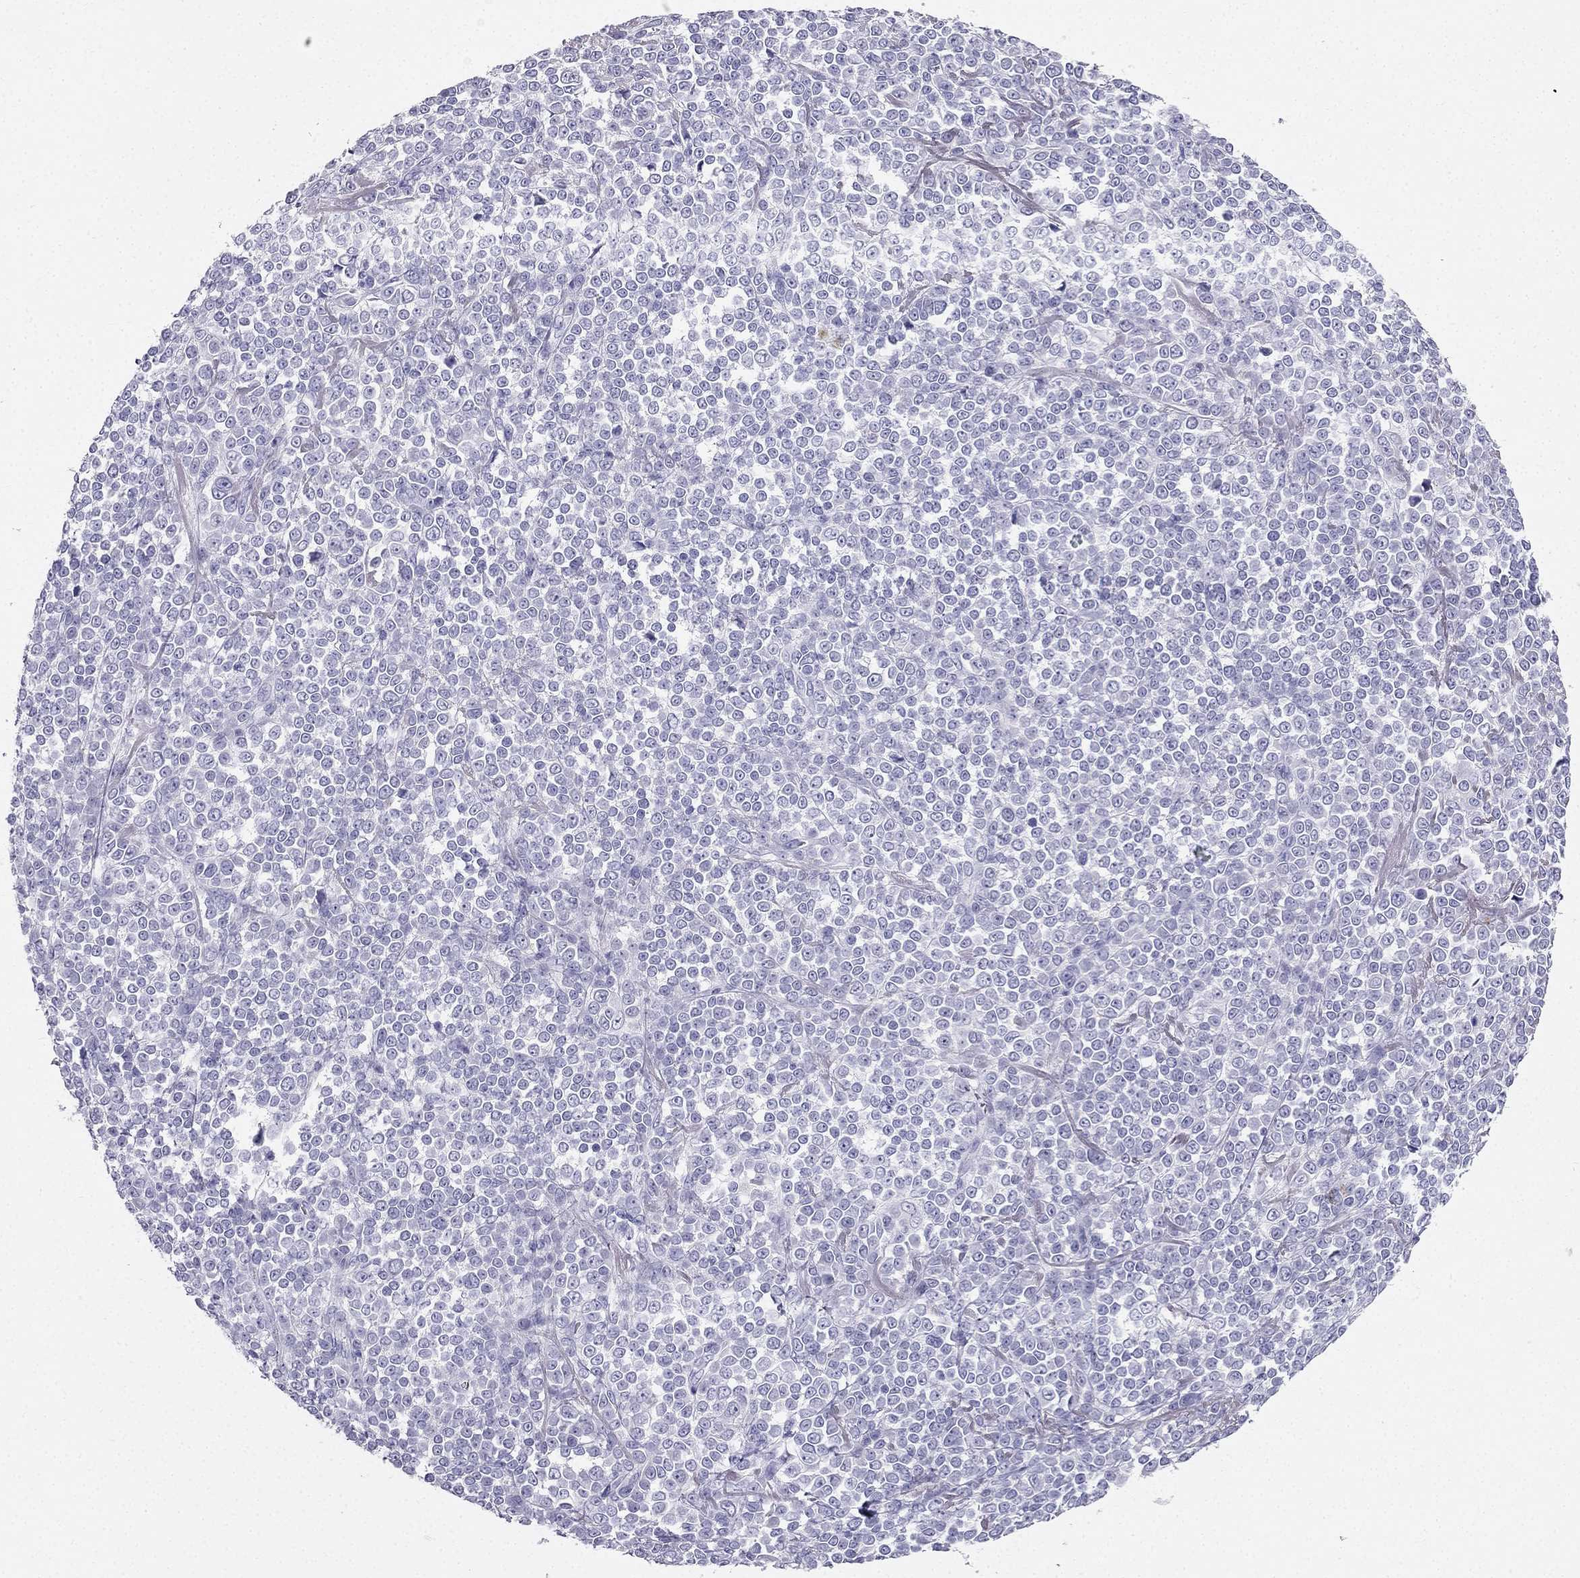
{"staining": {"intensity": "negative", "quantity": "none", "location": "none"}, "tissue": "melanoma", "cell_type": "Tumor cells", "image_type": "cancer", "snomed": [{"axis": "morphology", "description": "Malignant melanoma, NOS"}, {"axis": "topography", "description": "Skin"}], "caption": "An immunohistochemistry (IHC) histopathology image of melanoma is shown. There is no staining in tumor cells of melanoma. (DAB immunohistochemistry (IHC) visualized using brightfield microscopy, high magnification).", "gene": "TFF3", "patient": {"sex": "female", "age": 95}}